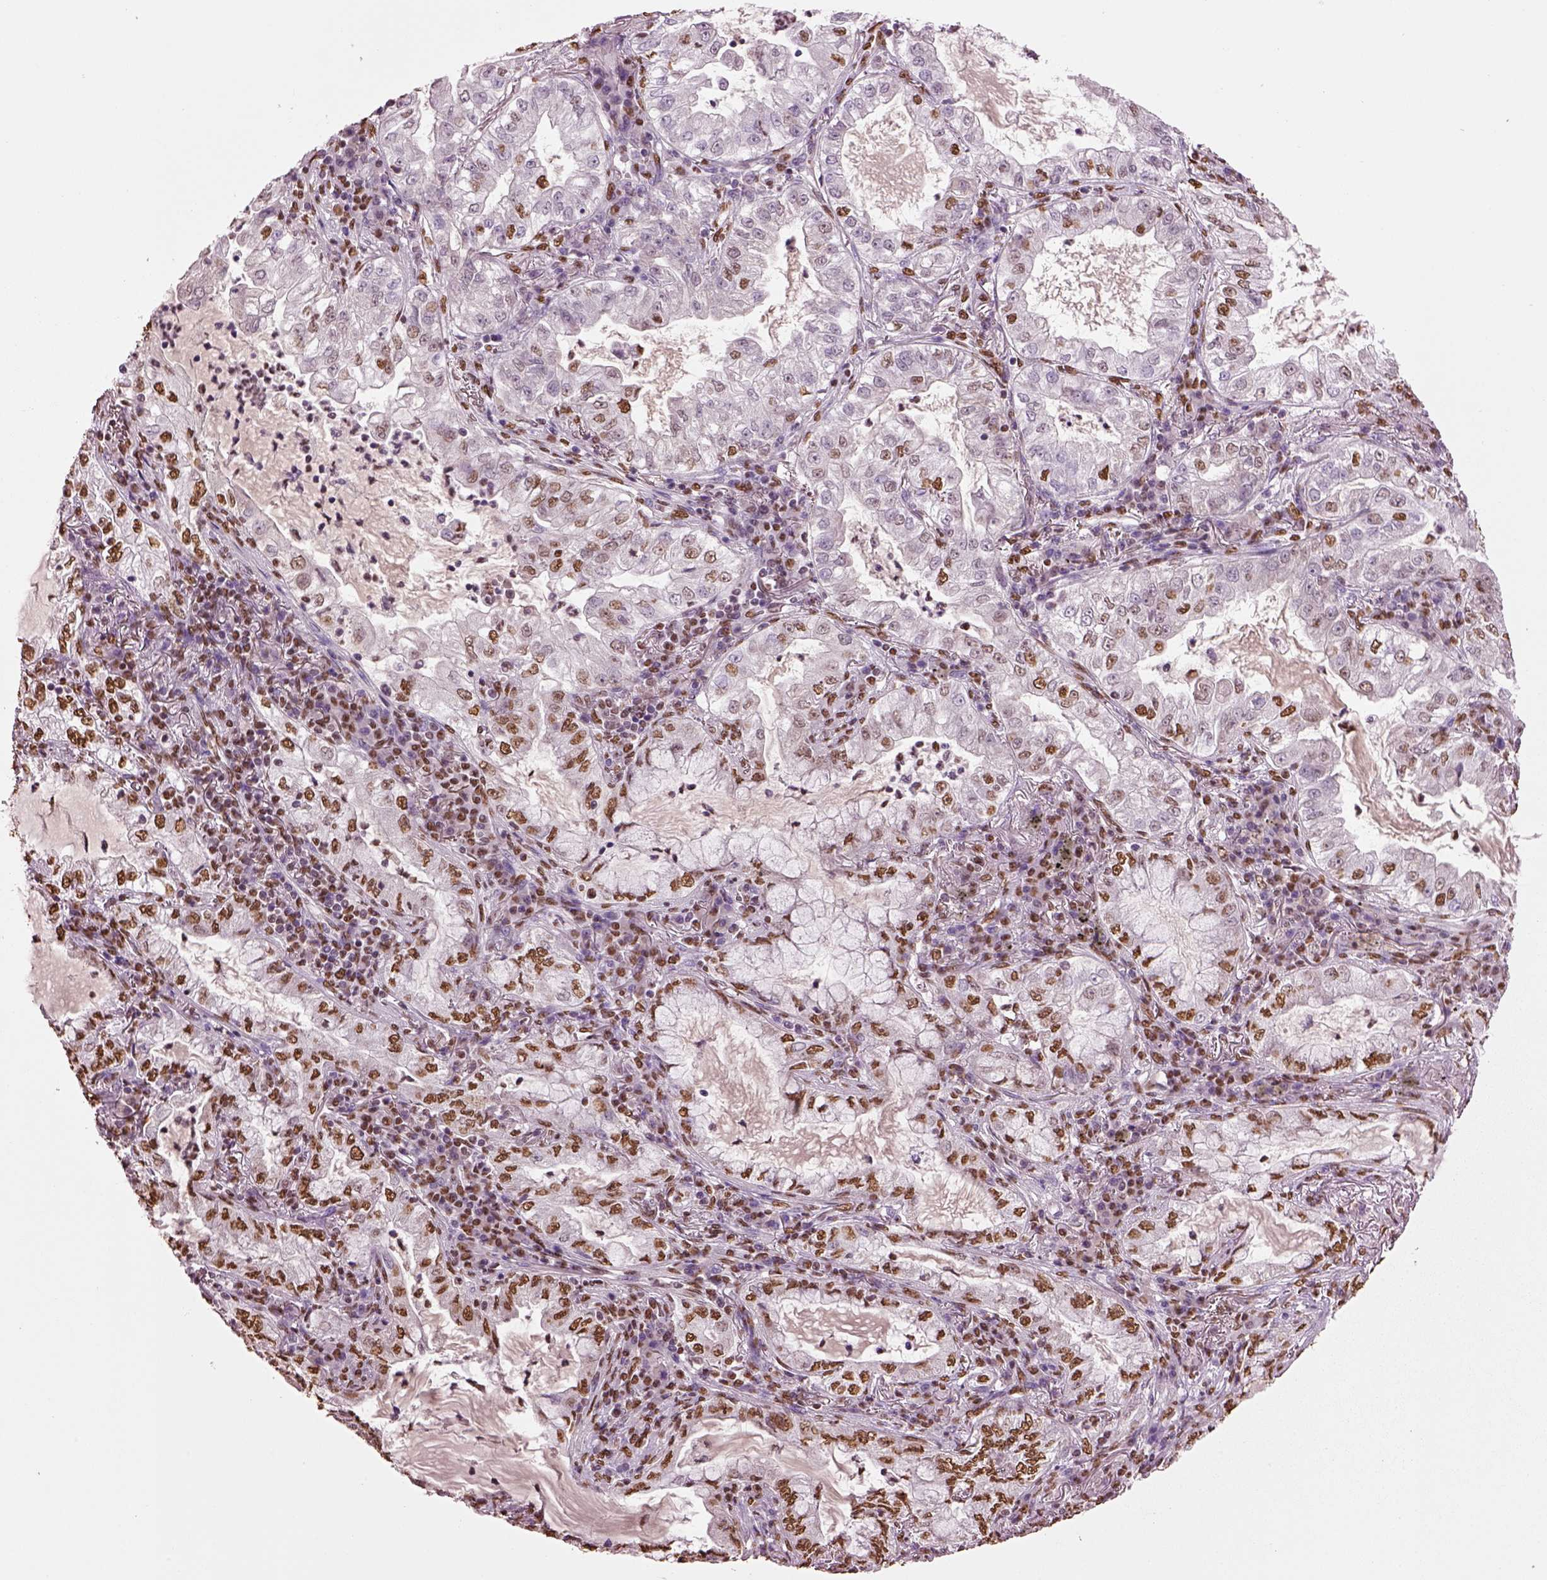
{"staining": {"intensity": "moderate", "quantity": "25%-75%", "location": "nuclear"}, "tissue": "lung cancer", "cell_type": "Tumor cells", "image_type": "cancer", "snomed": [{"axis": "morphology", "description": "Adenocarcinoma, NOS"}, {"axis": "topography", "description": "Lung"}], "caption": "Lung adenocarcinoma was stained to show a protein in brown. There is medium levels of moderate nuclear positivity in approximately 25%-75% of tumor cells.", "gene": "DDX3X", "patient": {"sex": "female", "age": 73}}